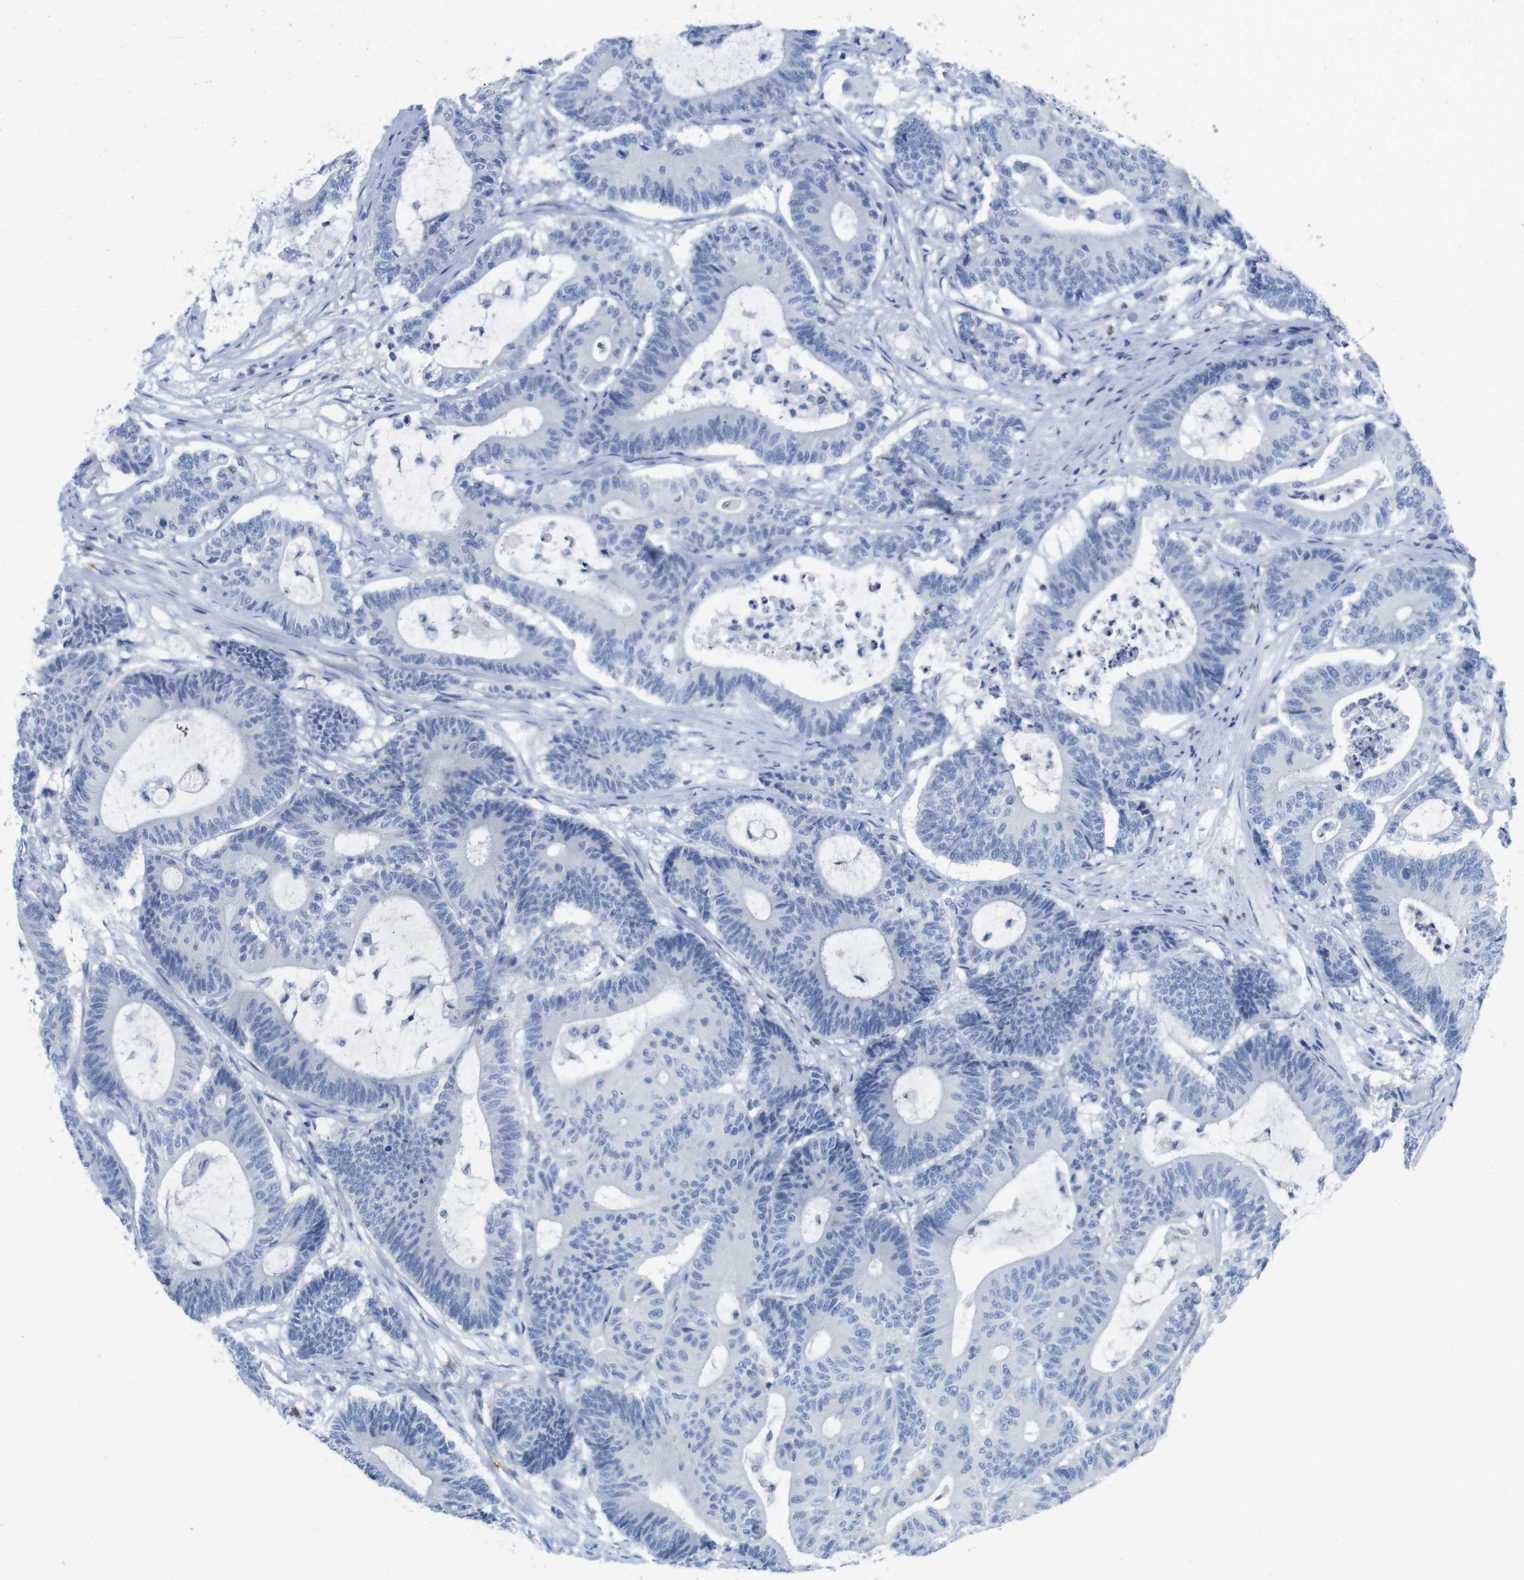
{"staining": {"intensity": "negative", "quantity": "none", "location": "none"}, "tissue": "colorectal cancer", "cell_type": "Tumor cells", "image_type": "cancer", "snomed": [{"axis": "morphology", "description": "Adenocarcinoma, NOS"}, {"axis": "topography", "description": "Colon"}], "caption": "The IHC histopathology image has no significant staining in tumor cells of colorectal cancer (adenocarcinoma) tissue.", "gene": "CD5", "patient": {"sex": "female", "age": 84}}